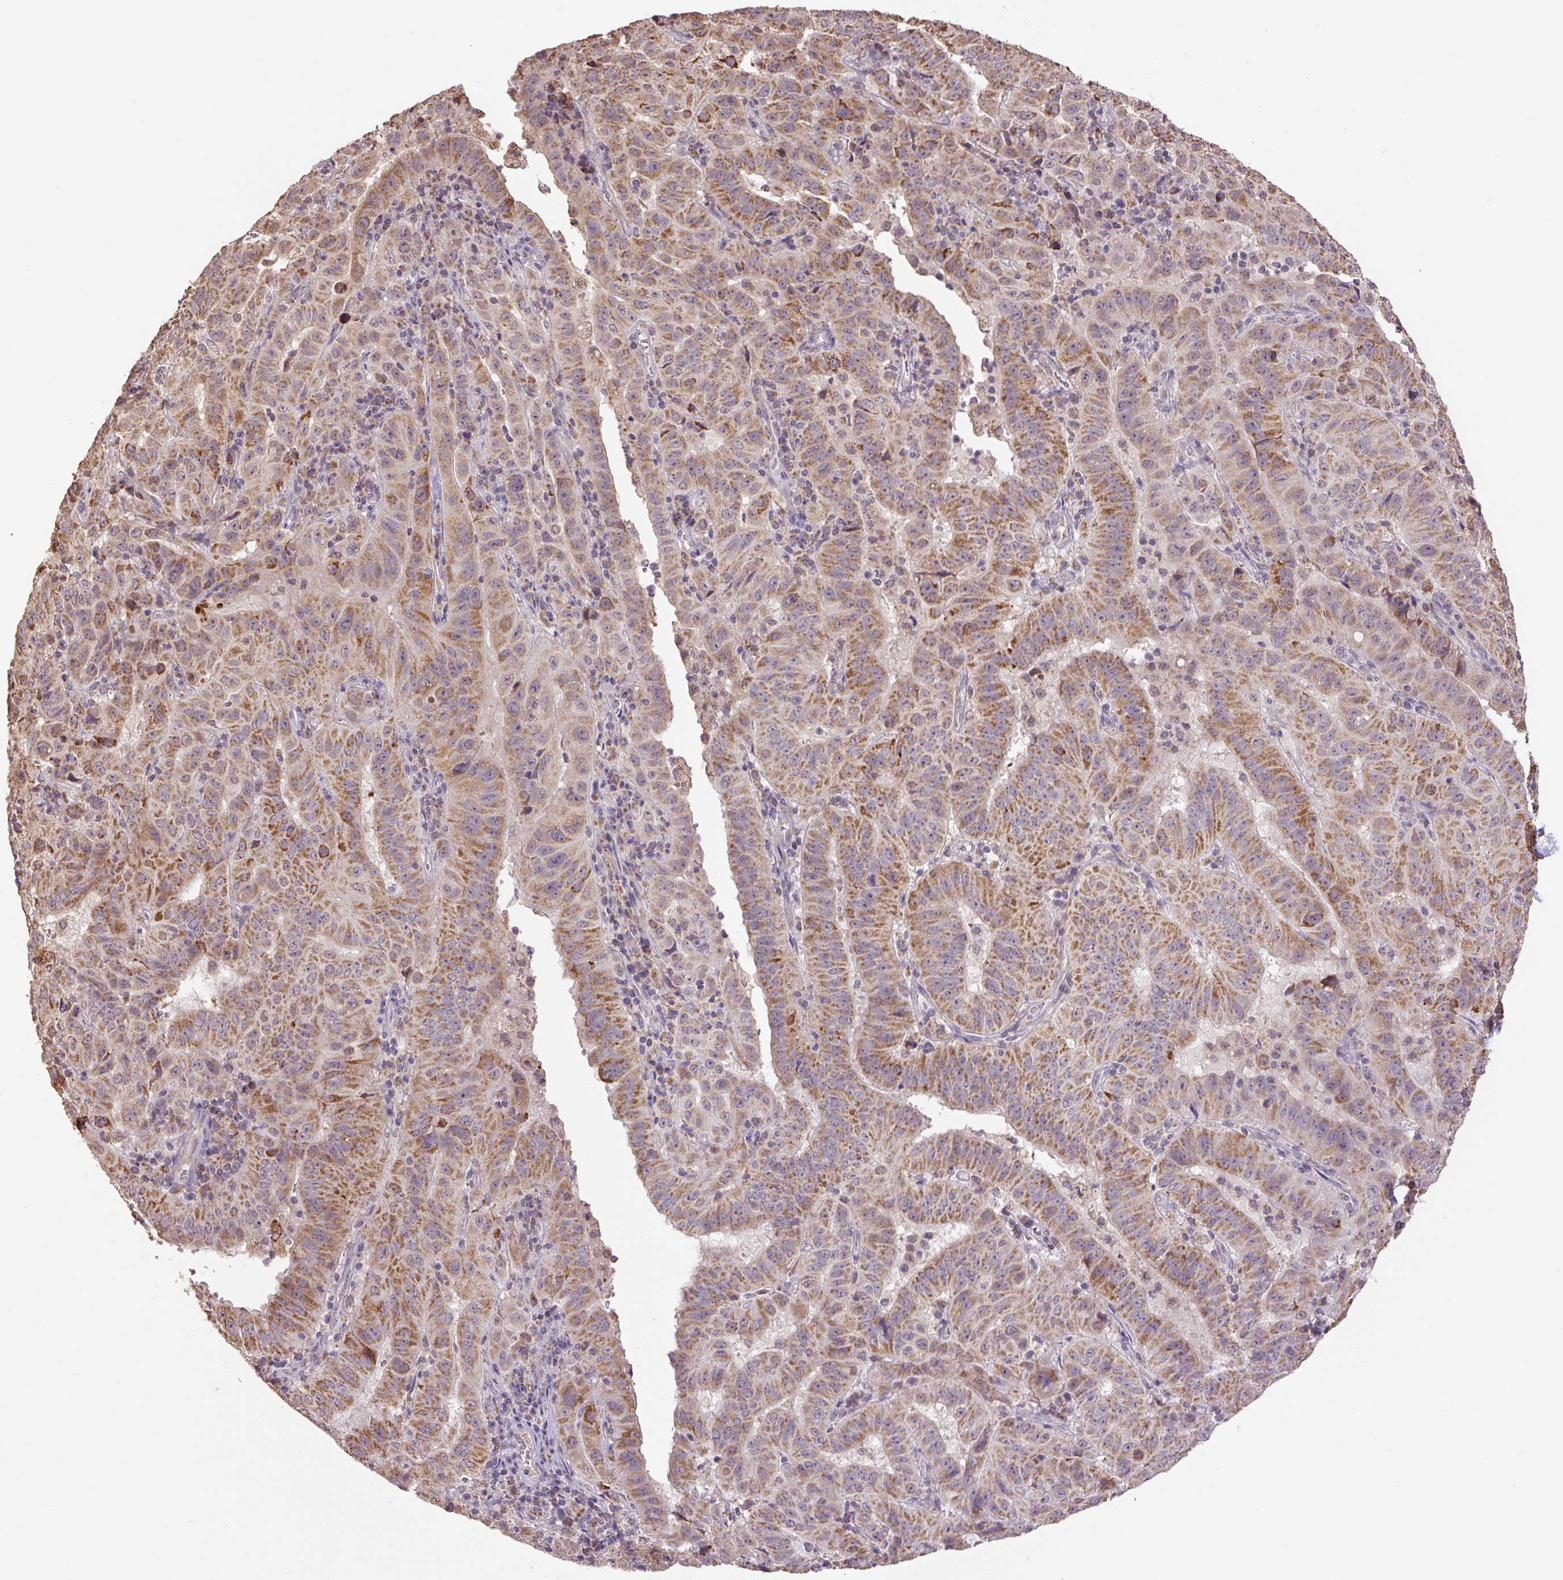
{"staining": {"intensity": "moderate", "quantity": ">75%", "location": "cytoplasmic/membranous"}, "tissue": "pancreatic cancer", "cell_type": "Tumor cells", "image_type": "cancer", "snomed": [{"axis": "morphology", "description": "Adenocarcinoma, NOS"}, {"axis": "topography", "description": "Pancreas"}], "caption": "Immunohistochemical staining of pancreatic cancer (adenocarcinoma) demonstrates medium levels of moderate cytoplasmic/membranous protein positivity in approximately >75% of tumor cells.", "gene": "SGF29", "patient": {"sex": "male", "age": 63}}